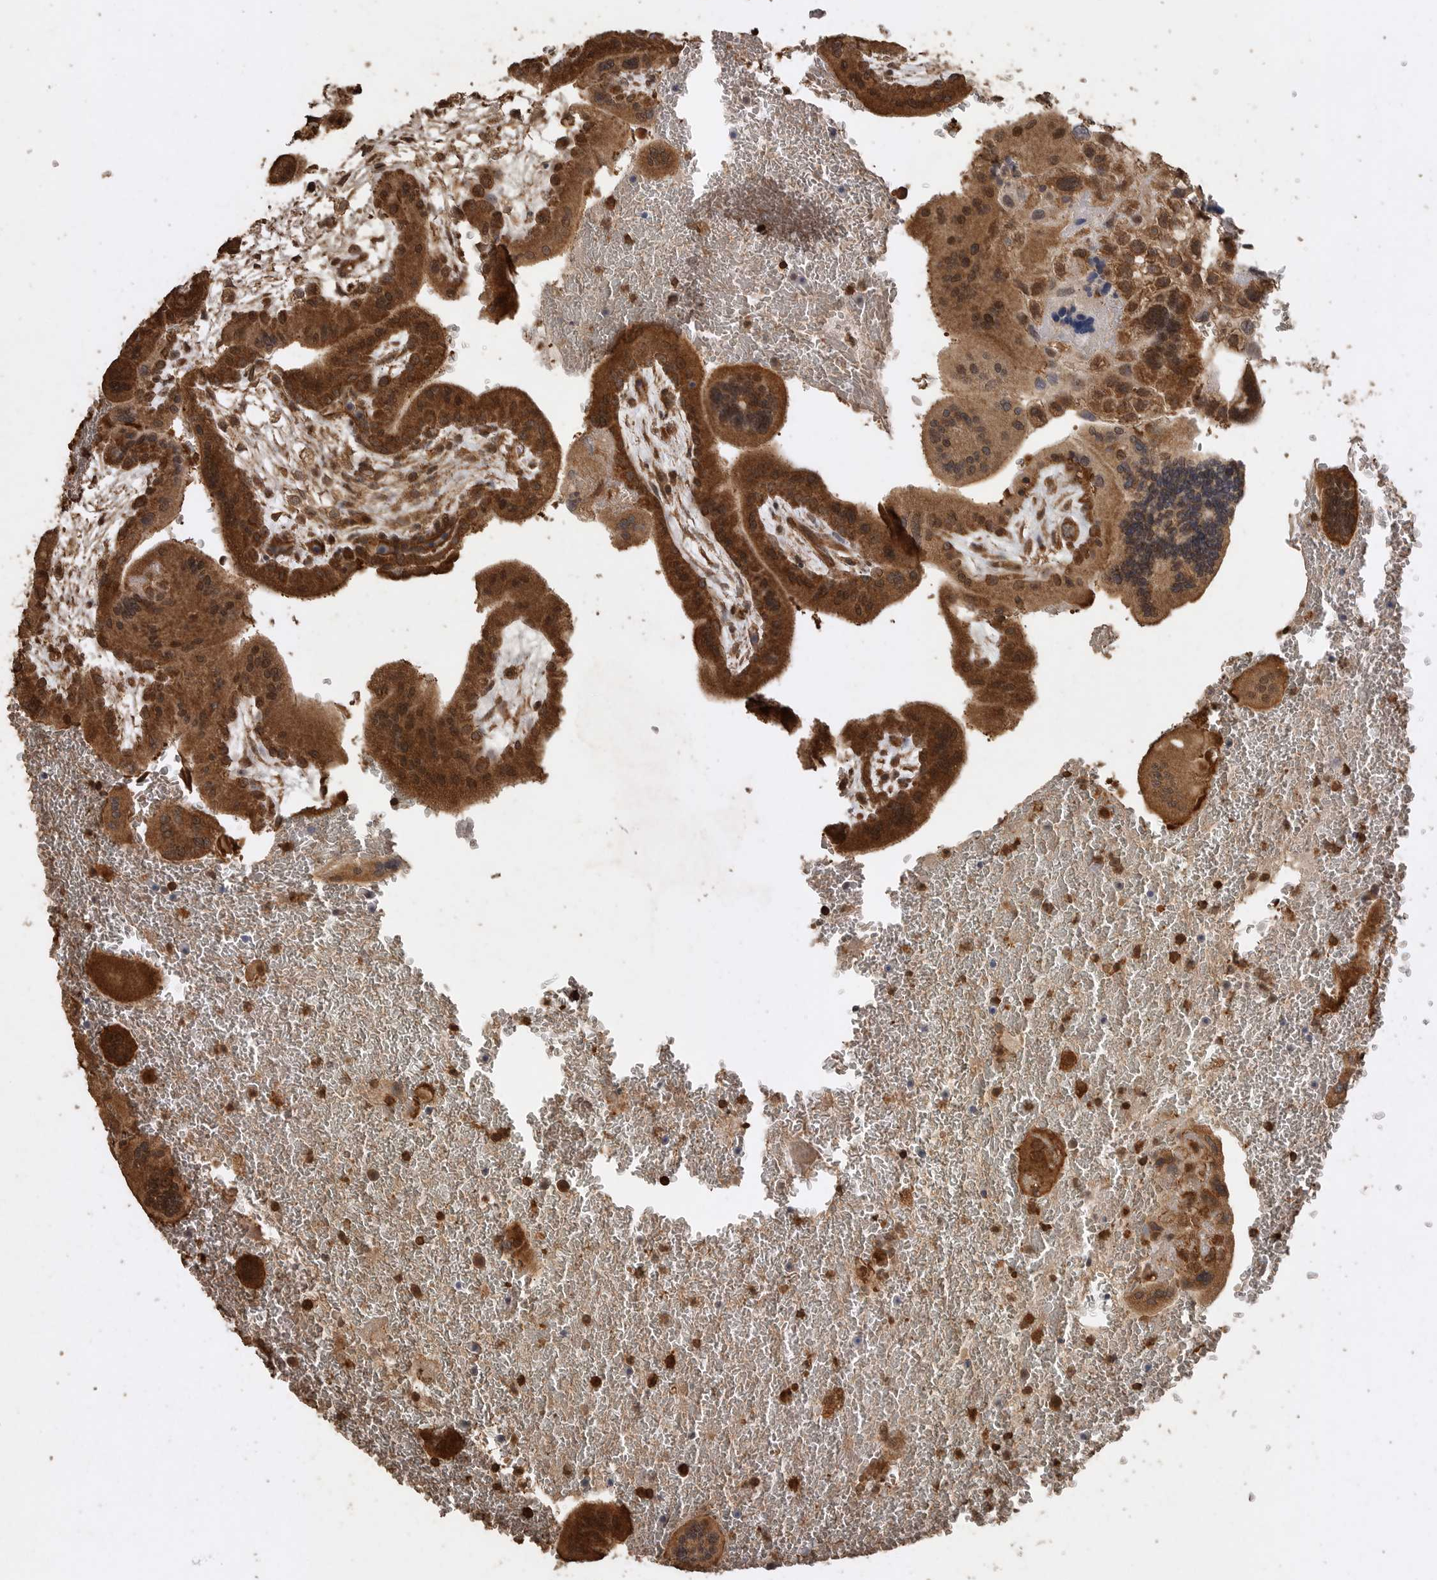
{"staining": {"intensity": "strong", "quantity": ">75%", "location": "cytoplasmic/membranous"}, "tissue": "placenta", "cell_type": "Trophoblastic cells", "image_type": "normal", "snomed": [{"axis": "morphology", "description": "Normal tissue, NOS"}, {"axis": "topography", "description": "Placenta"}], "caption": "Immunohistochemistry (IHC) of benign placenta displays high levels of strong cytoplasmic/membranous staining in approximately >75% of trophoblastic cells.", "gene": "PINK1", "patient": {"sex": "female", "age": 35}}